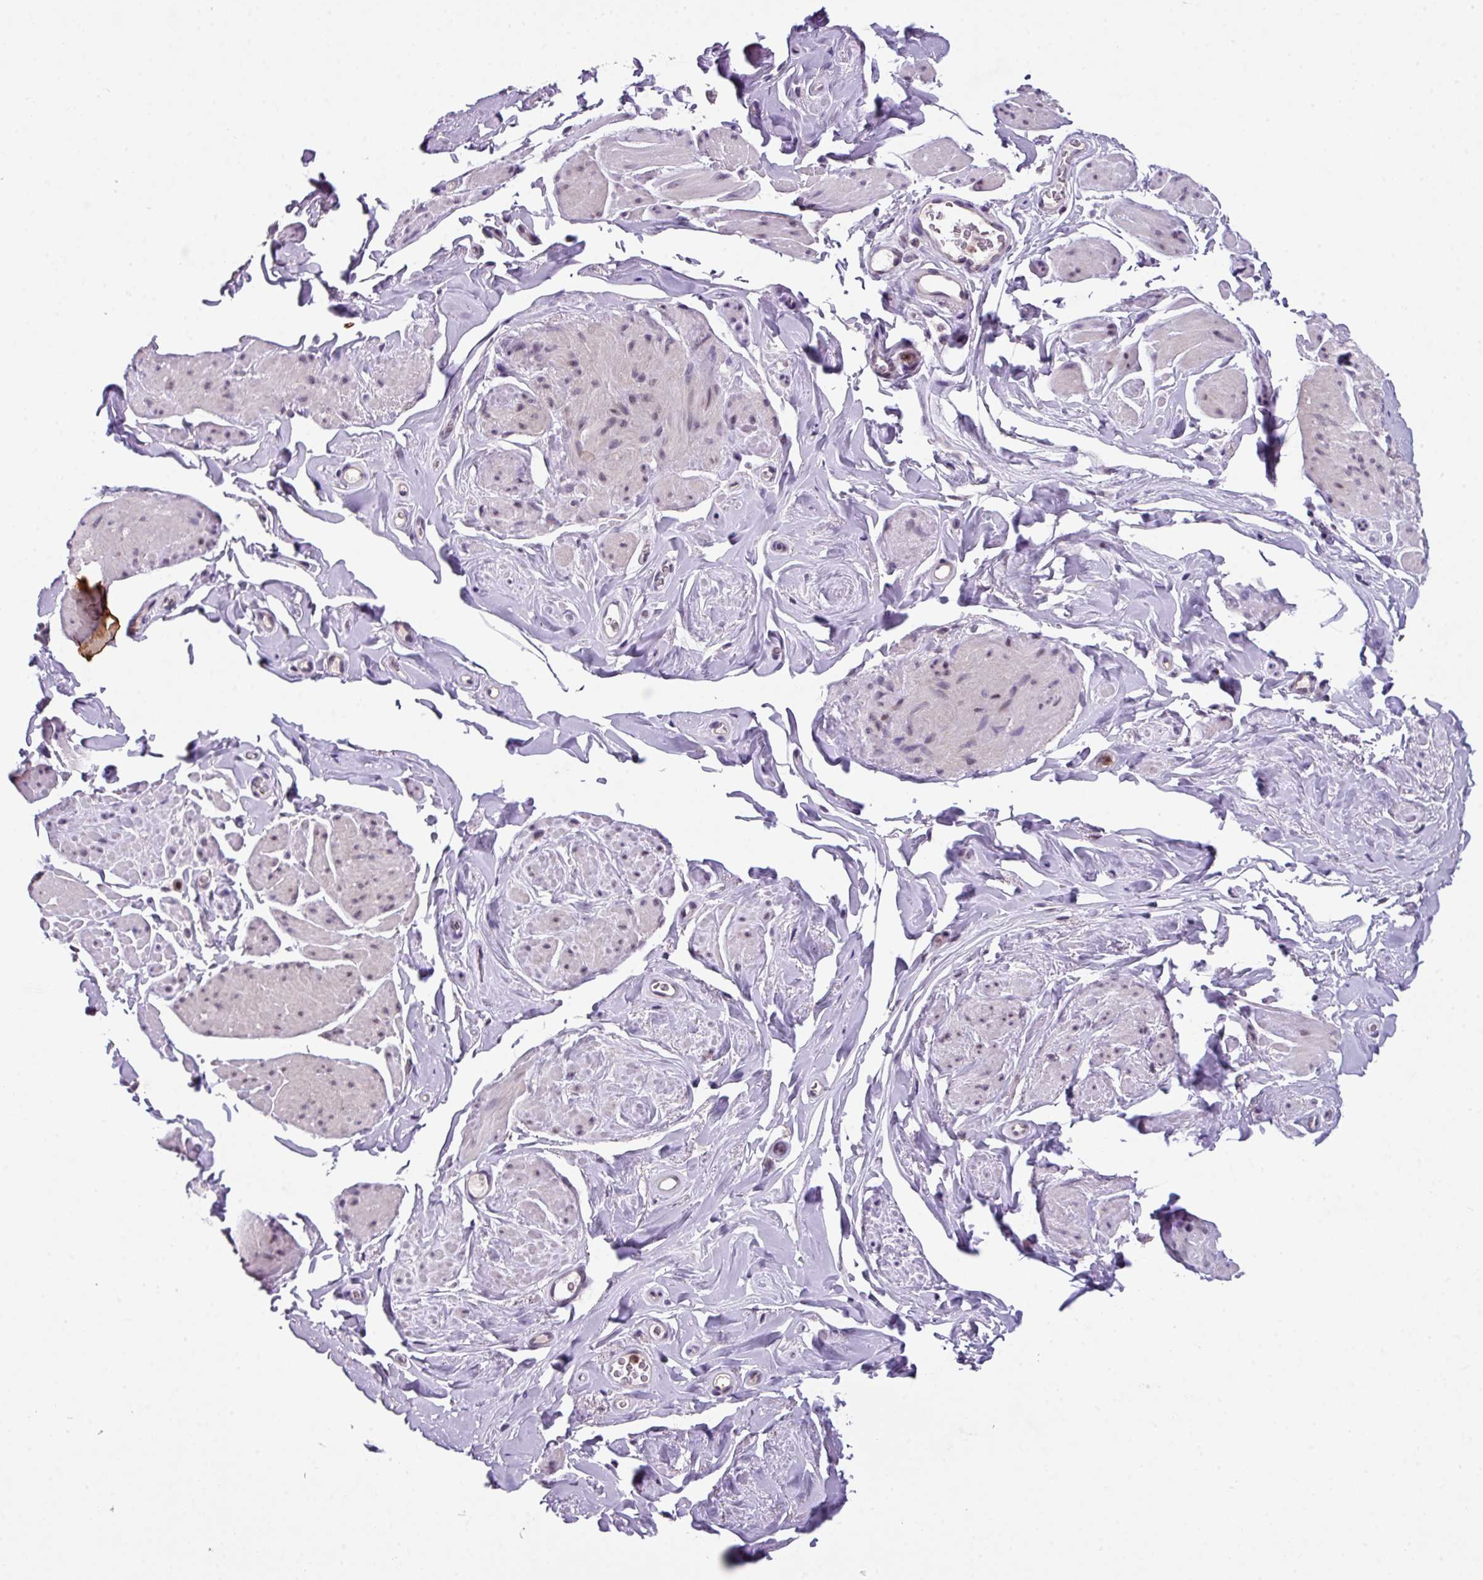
{"staining": {"intensity": "negative", "quantity": "none", "location": "none"}, "tissue": "smooth muscle", "cell_type": "Smooth muscle cells", "image_type": "normal", "snomed": [{"axis": "morphology", "description": "Normal tissue, NOS"}, {"axis": "topography", "description": "Smooth muscle"}, {"axis": "topography", "description": "Peripheral nerve tissue"}], "caption": "DAB immunohistochemical staining of unremarkable smooth muscle exhibits no significant positivity in smooth muscle cells.", "gene": "ZFP3", "patient": {"sex": "male", "age": 69}}